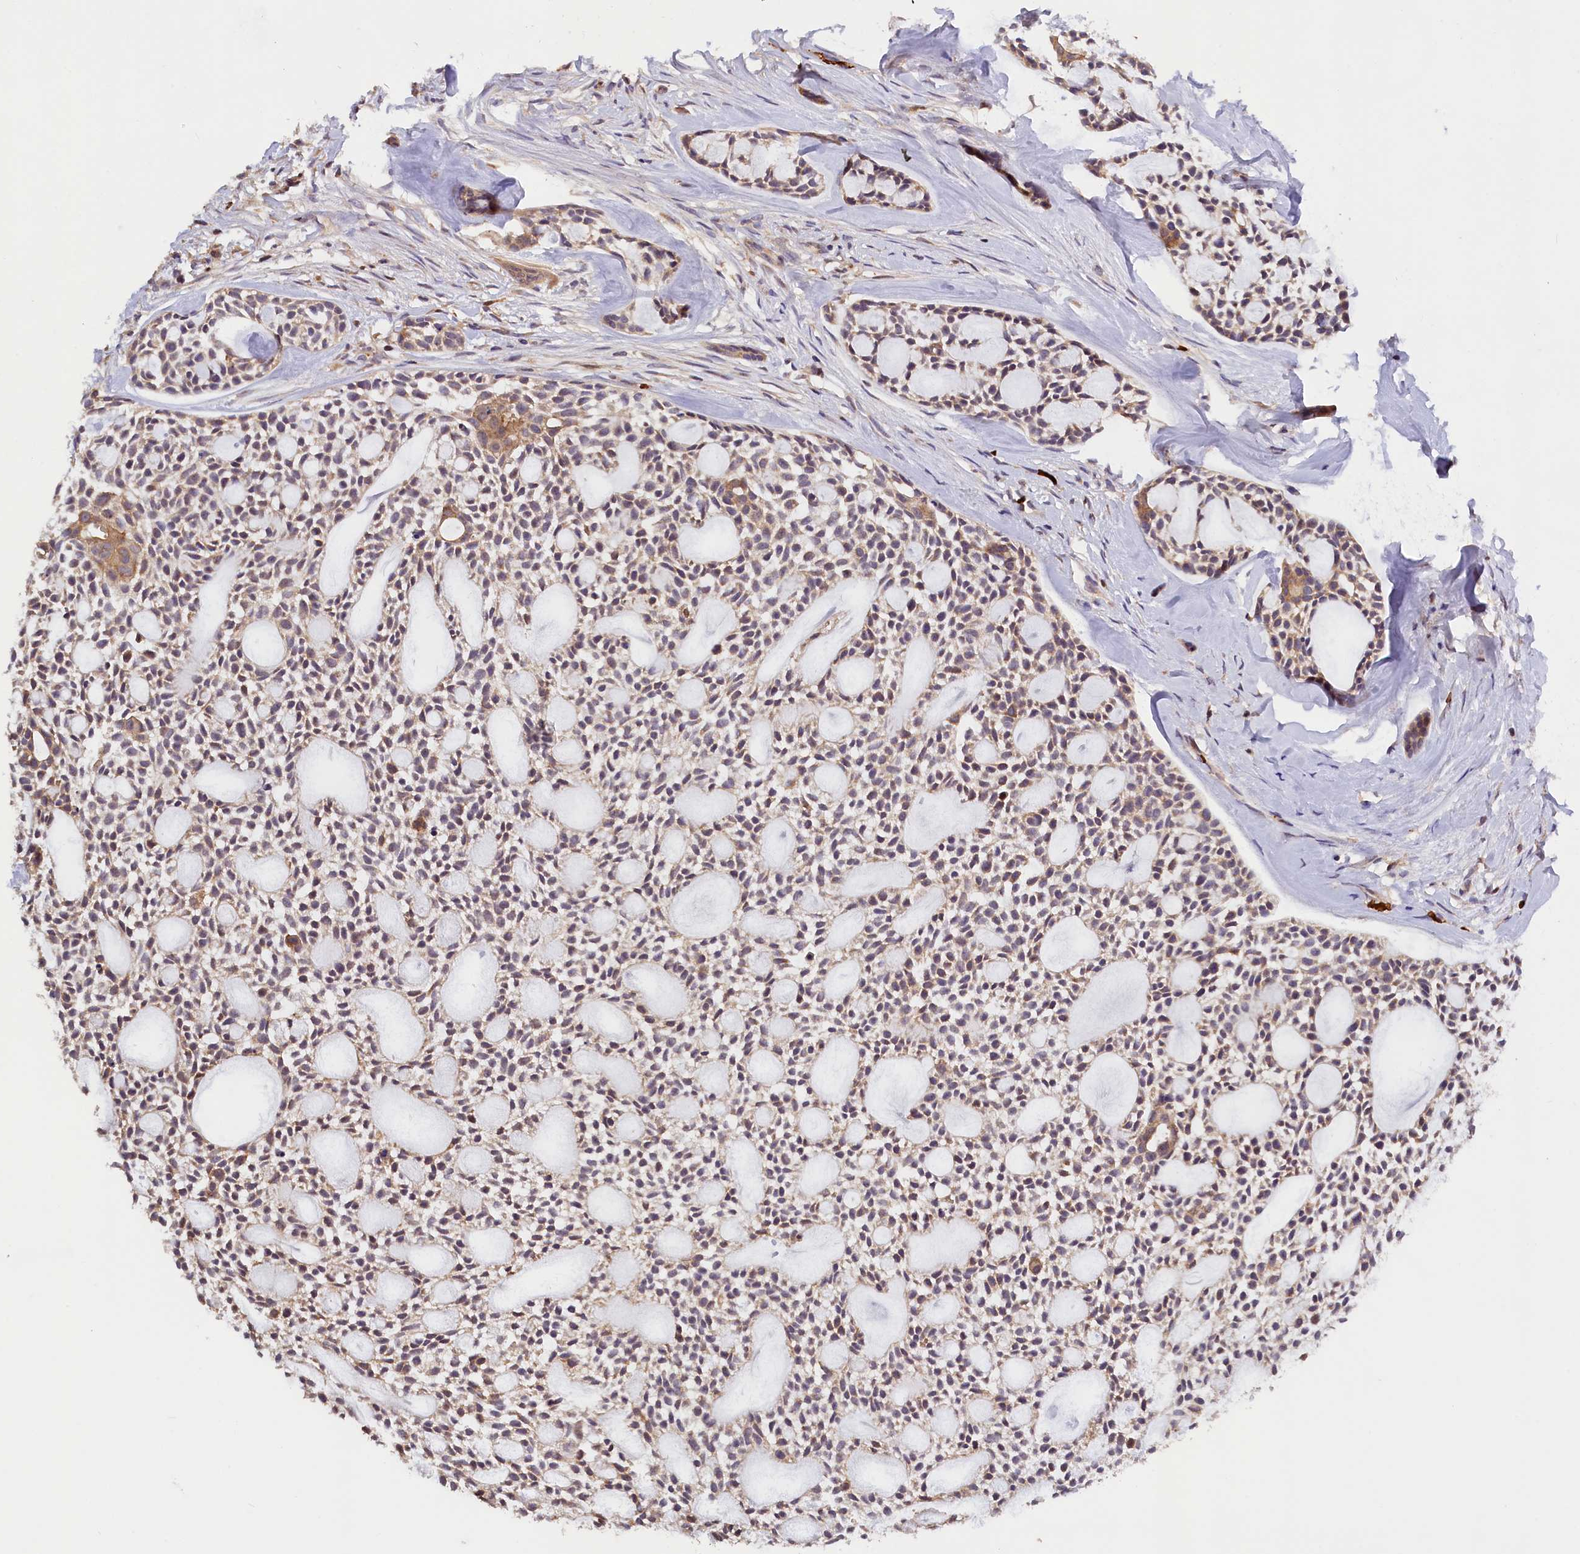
{"staining": {"intensity": "weak", "quantity": "25%-75%", "location": "cytoplasmic/membranous"}, "tissue": "head and neck cancer", "cell_type": "Tumor cells", "image_type": "cancer", "snomed": [{"axis": "morphology", "description": "Adenocarcinoma, NOS"}, {"axis": "topography", "description": "Subcutis"}, {"axis": "topography", "description": "Head-Neck"}], "caption": "Protein staining shows weak cytoplasmic/membranous positivity in about 25%-75% of tumor cells in head and neck cancer.", "gene": "PHAF1", "patient": {"sex": "female", "age": 73}}